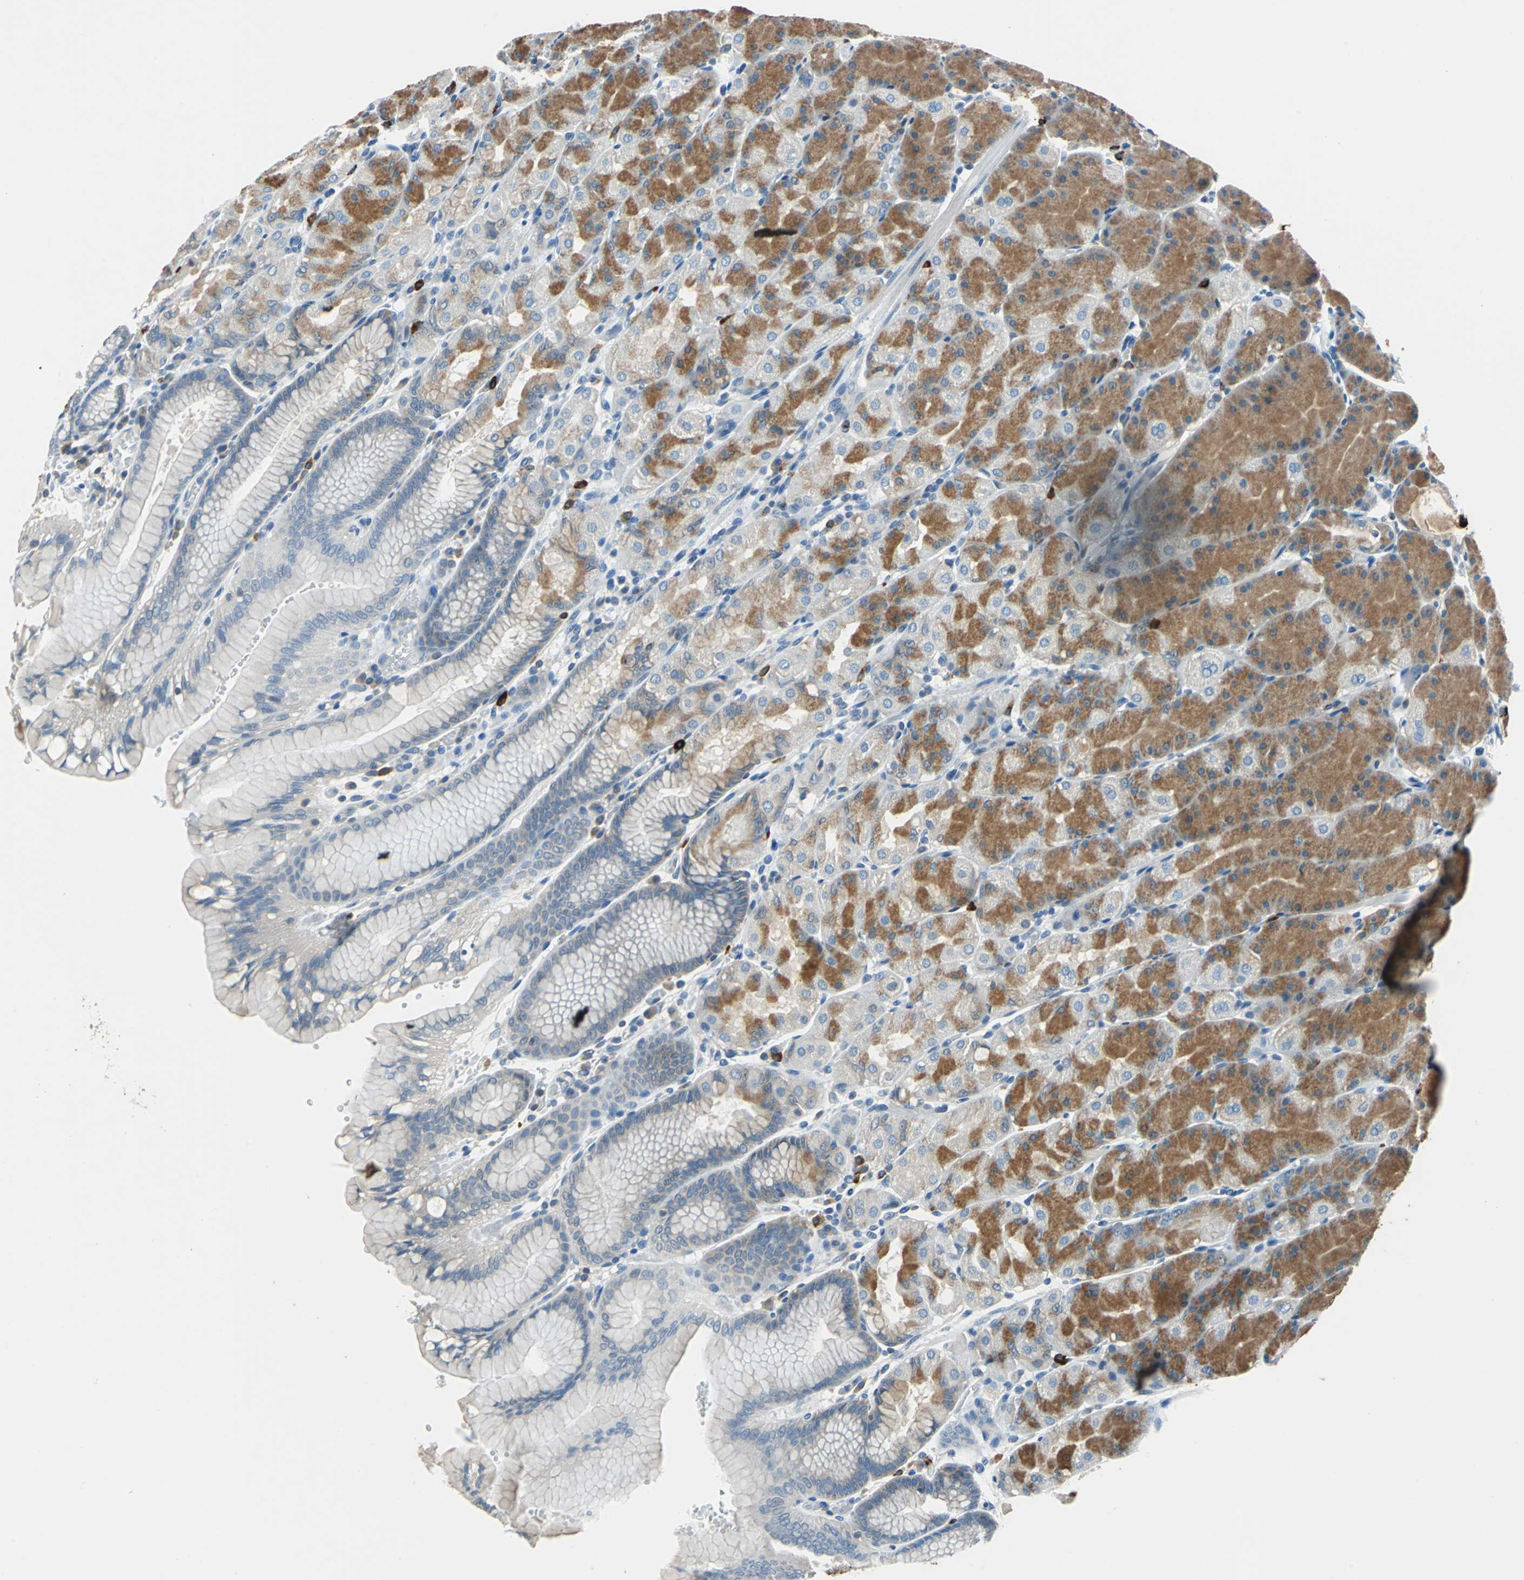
{"staining": {"intensity": "moderate", "quantity": "25%-75%", "location": "cytoplasmic/membranous"}, "tissue": "stomach", "cell_type": "Glandular cells", "image_type": "normal", "snomed": [{"axis": "morphology", "description": "Normal tissue, NOS"}, {"axis": "topography", "description": "Stomach, upper"}, {"axis": "topography", "description": "Stomach"}], "caption": "Human stomach stained with a brown dye shows moderate cytoplasmic/membranous positive positivity in approximately 25%-75% of glandular cells.", "gene": "CPA3", "patient": {"sex": "male", "age": 76}}